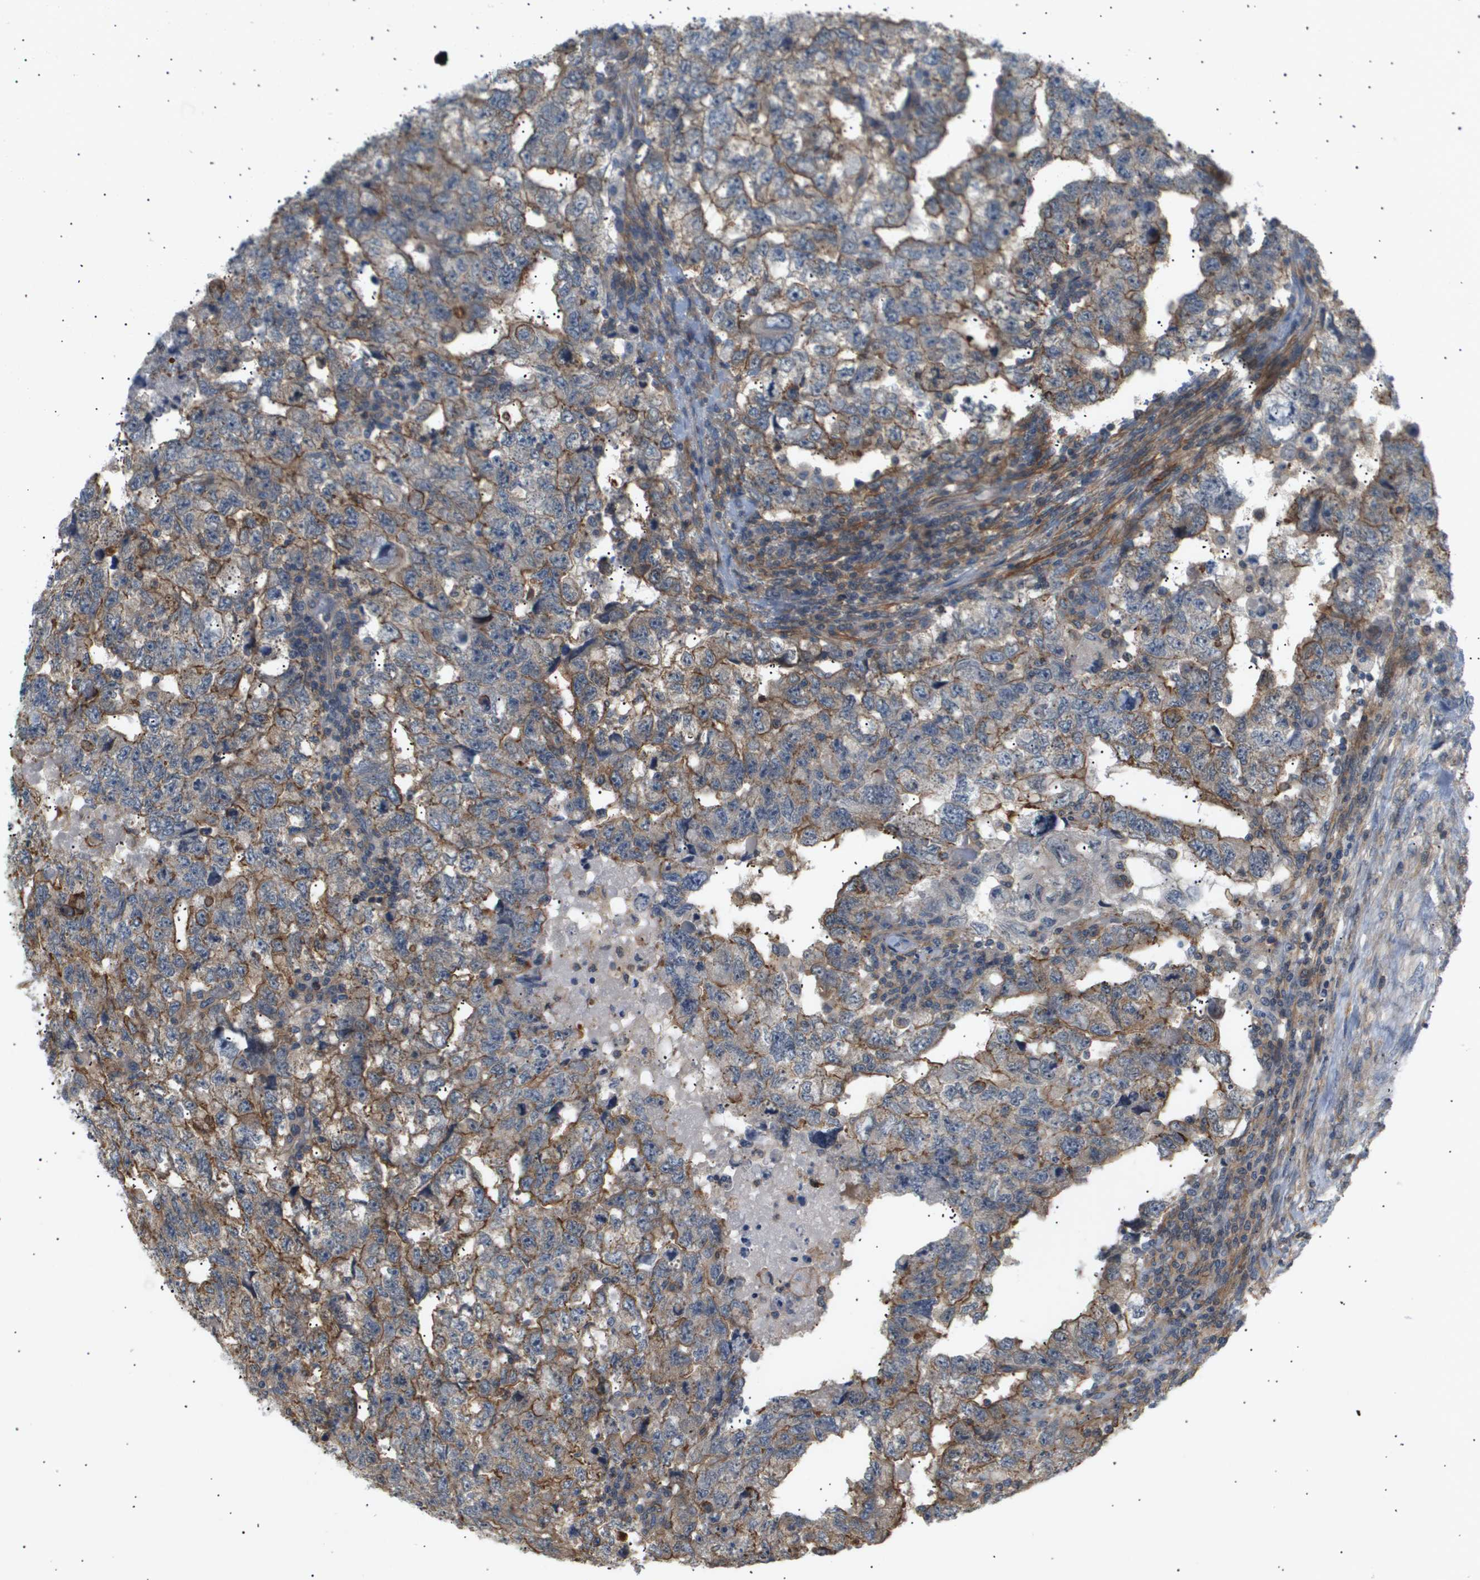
{"staining": {"intensity": "moderate", "quantity": ">75%", "location": "cytoplasmic/membranous"}, "tissue": "testis cancer", "cell_type": "Tumor cells", "image_type": "cancer", "snomed": [{"axis": "morphology", "description": "Carcinoma, Embryonal, NOS"}, {"axis": "topography", "description": "Testis"}], "caption": "Immunohistochemical staining of testis embryonal carcinoma shows medium levels of moderate cytoplasmic/membranous protein positivity in about >75% of tumor cells.", "gene": "CORO2B", "patient": {"sex": "male", "age": 36}}